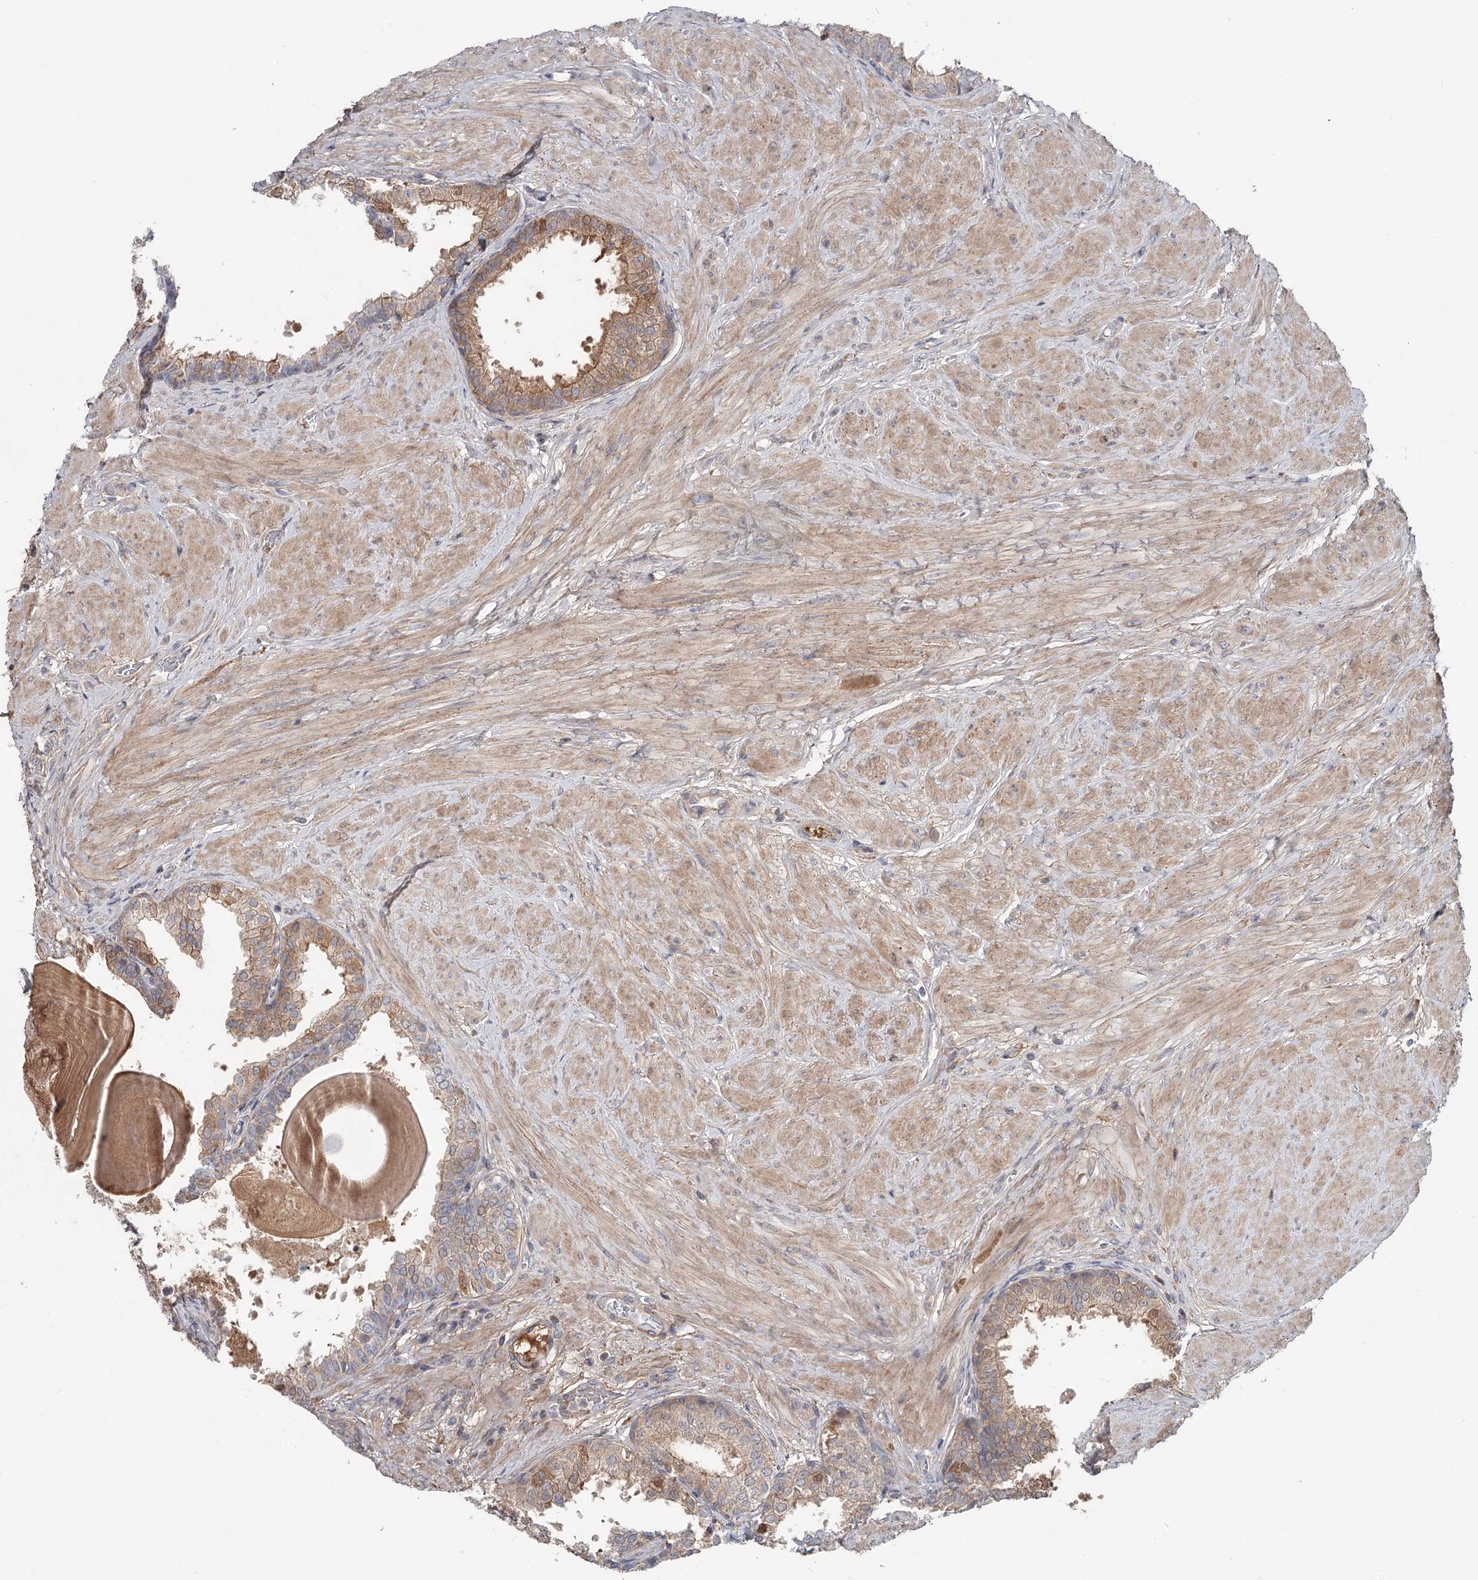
{"staining": {"intensity": "moderate", "quantity": "25%-75%", "location": "cytoplasmic/membranous"}, "tissue": "prostate", "cell_type": "Glandular cells", "image_type": "normal", "snomed": [{"axis": "morphology", "description": "Normal tissue, NOS"}, {"axis": "topography", "description": "Prostate"}], "caption": "A histopathology image showing moderate cytoplasmic/membranous positivity in approximately 25%-75% of glandular cells in normal prostate, as visualized by brown immunohistochemical staining.", "gene": "DHRS9", "patient": {"sex": "male", "age": 48}}